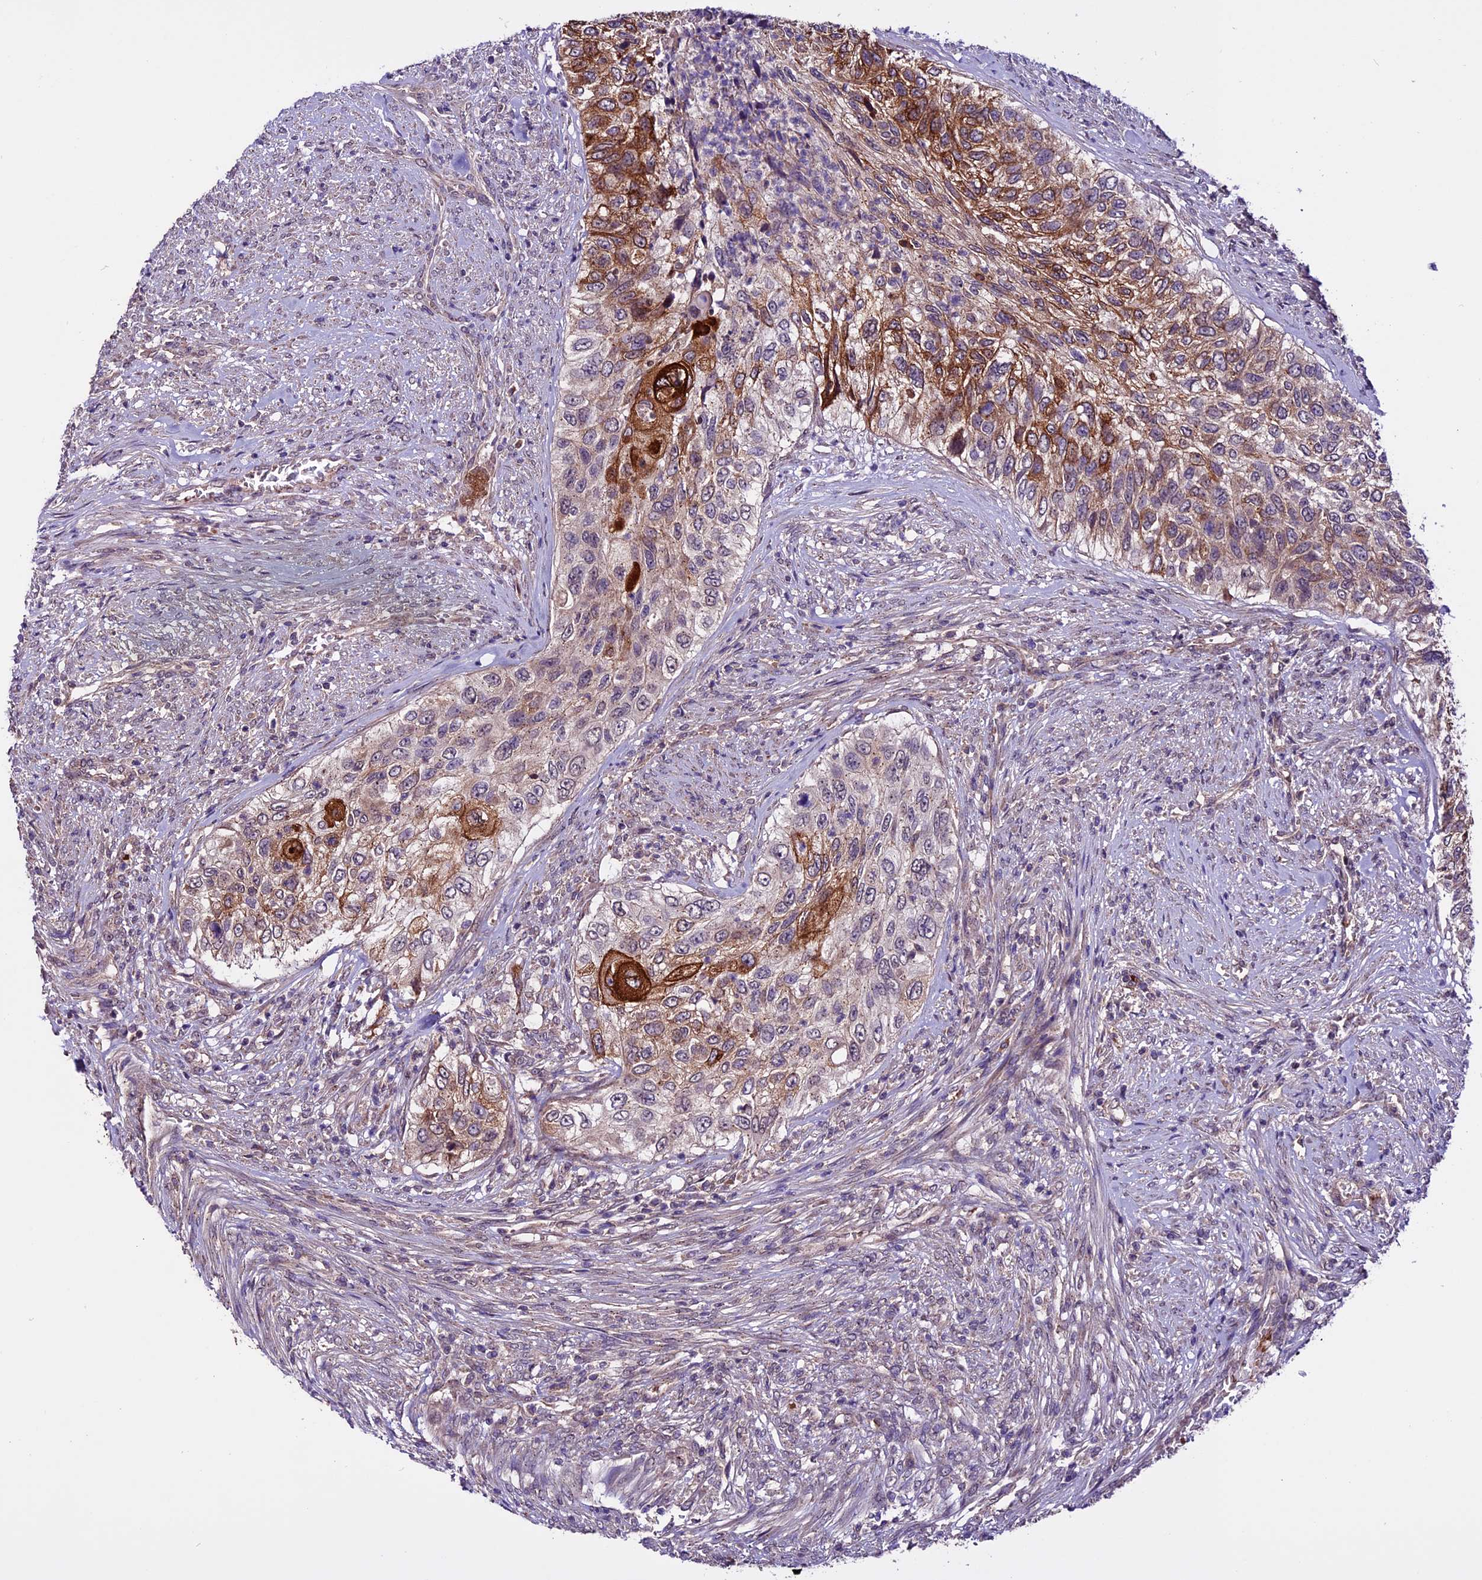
{"staining": {"intensity": "strong", "quantity": "25%-75%", "location": "cytoplasmic/membranous"}, "tissue": "urothelial cancer", "cell_type": "Tumor cells", "image_type": "cancer", "snomed": [{"axis": "morphology", "description": "Urothelial carcinoma, High grade"}, {"axis": "topography", "description": "Urinary bladder"}], "caption": "Immunohistochemistry (DAB (3,3'-diaminobenzidine)) staining of human urothelial cancer reveals strong cytoplasmic/membranous protein expression in about 25%-75% of tumor cells. (IHC, brightfield microscopy, high magnification).", "gene": "RINL", "patient": {"sex": "female", "age": 60}}